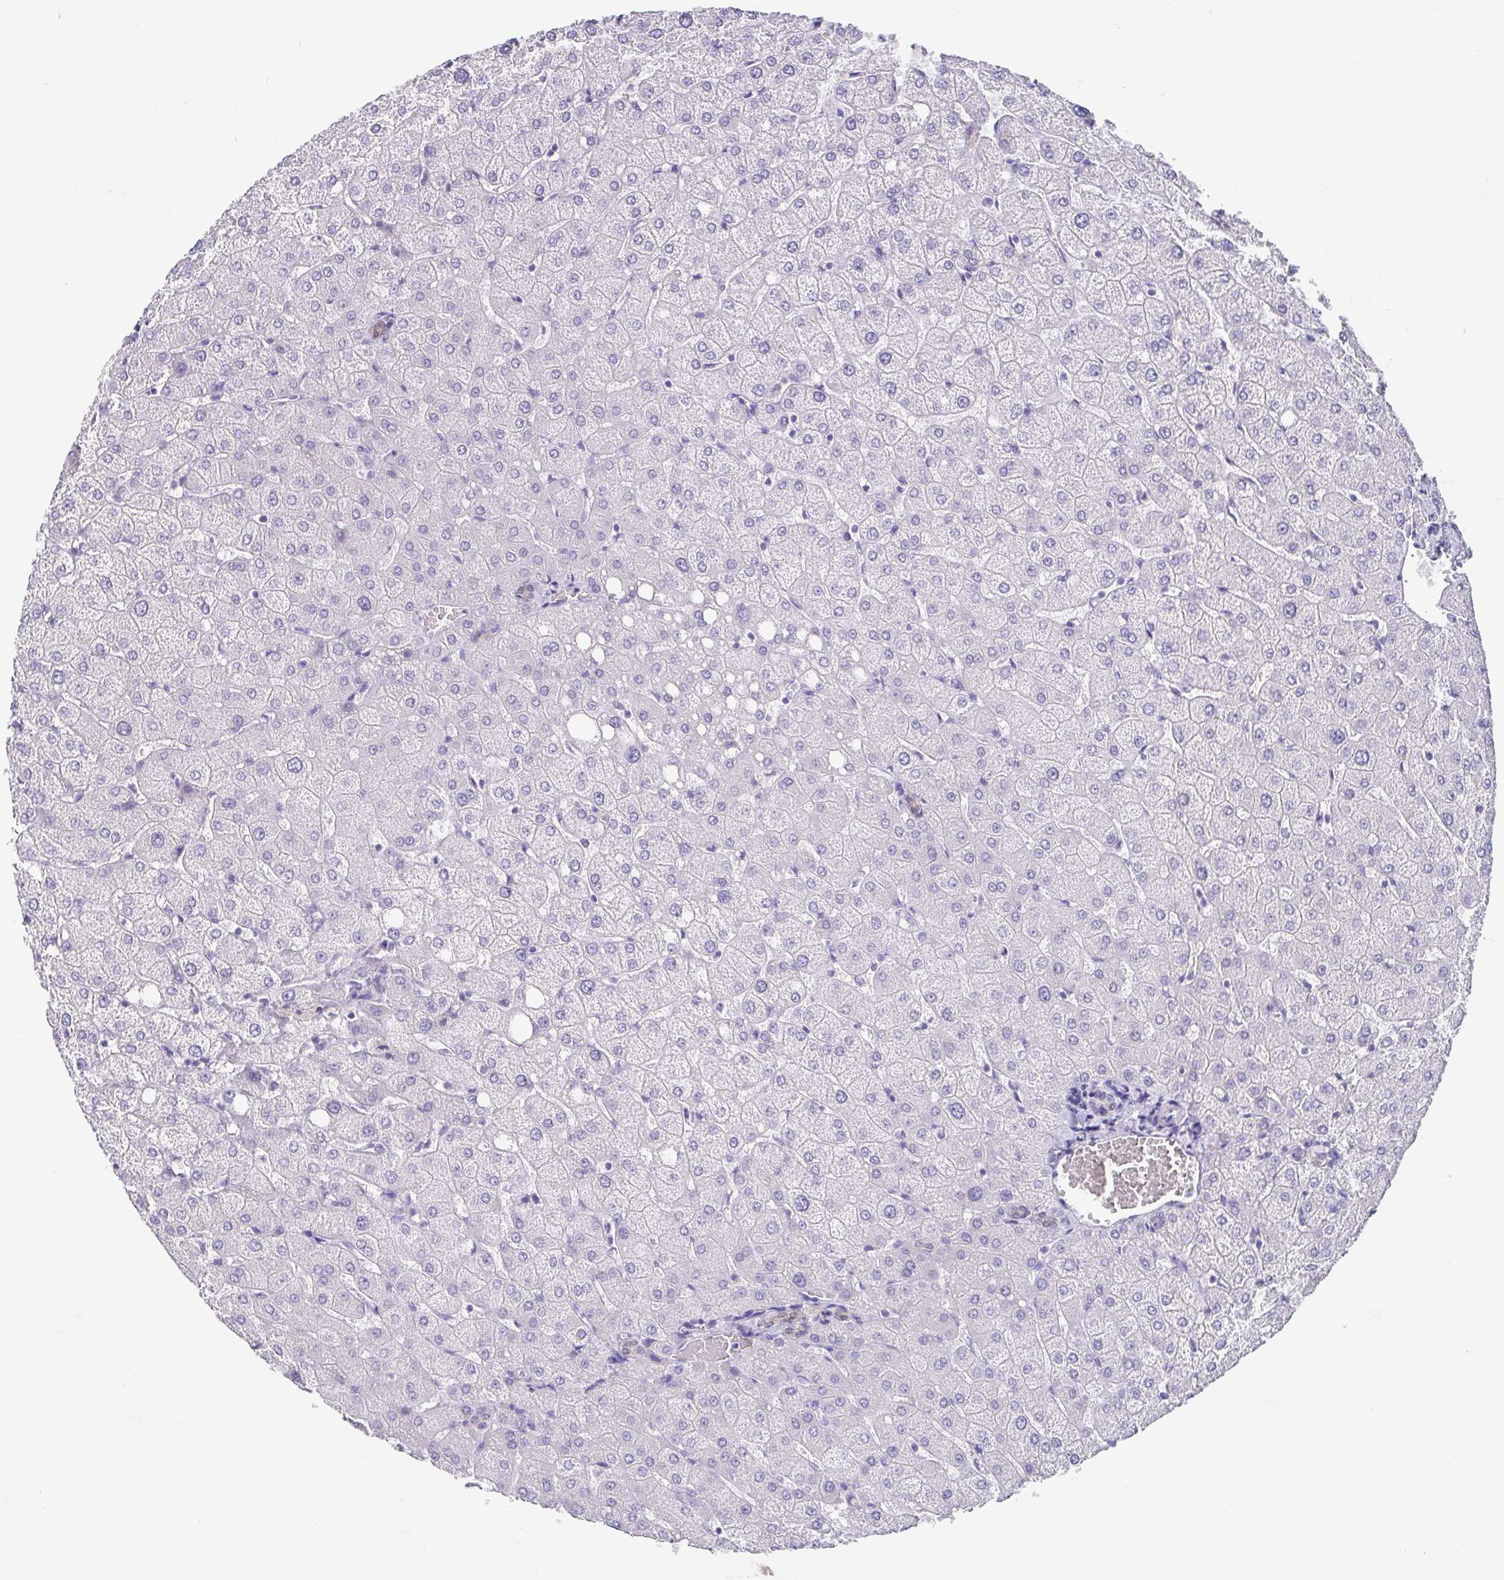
{"staining": {"intensity": "negative", "quantity": "none", "location": "none"}, "tissue": "liver", "cell_type": "Cholangiocytes", "image_type": "normal", "snomed": [{"axis": "morphology", "description": "Normal tissue, NOS"}, {"axis": "topography", "description": "Liver"}], "caption": "Immunohistochemical staining of unremarkable liver reveals no significant staining in cholangiocytes. Nuclei are stained in blue.", "gene": "SCGN", "patient": {"sex": "female", "age": 54}}